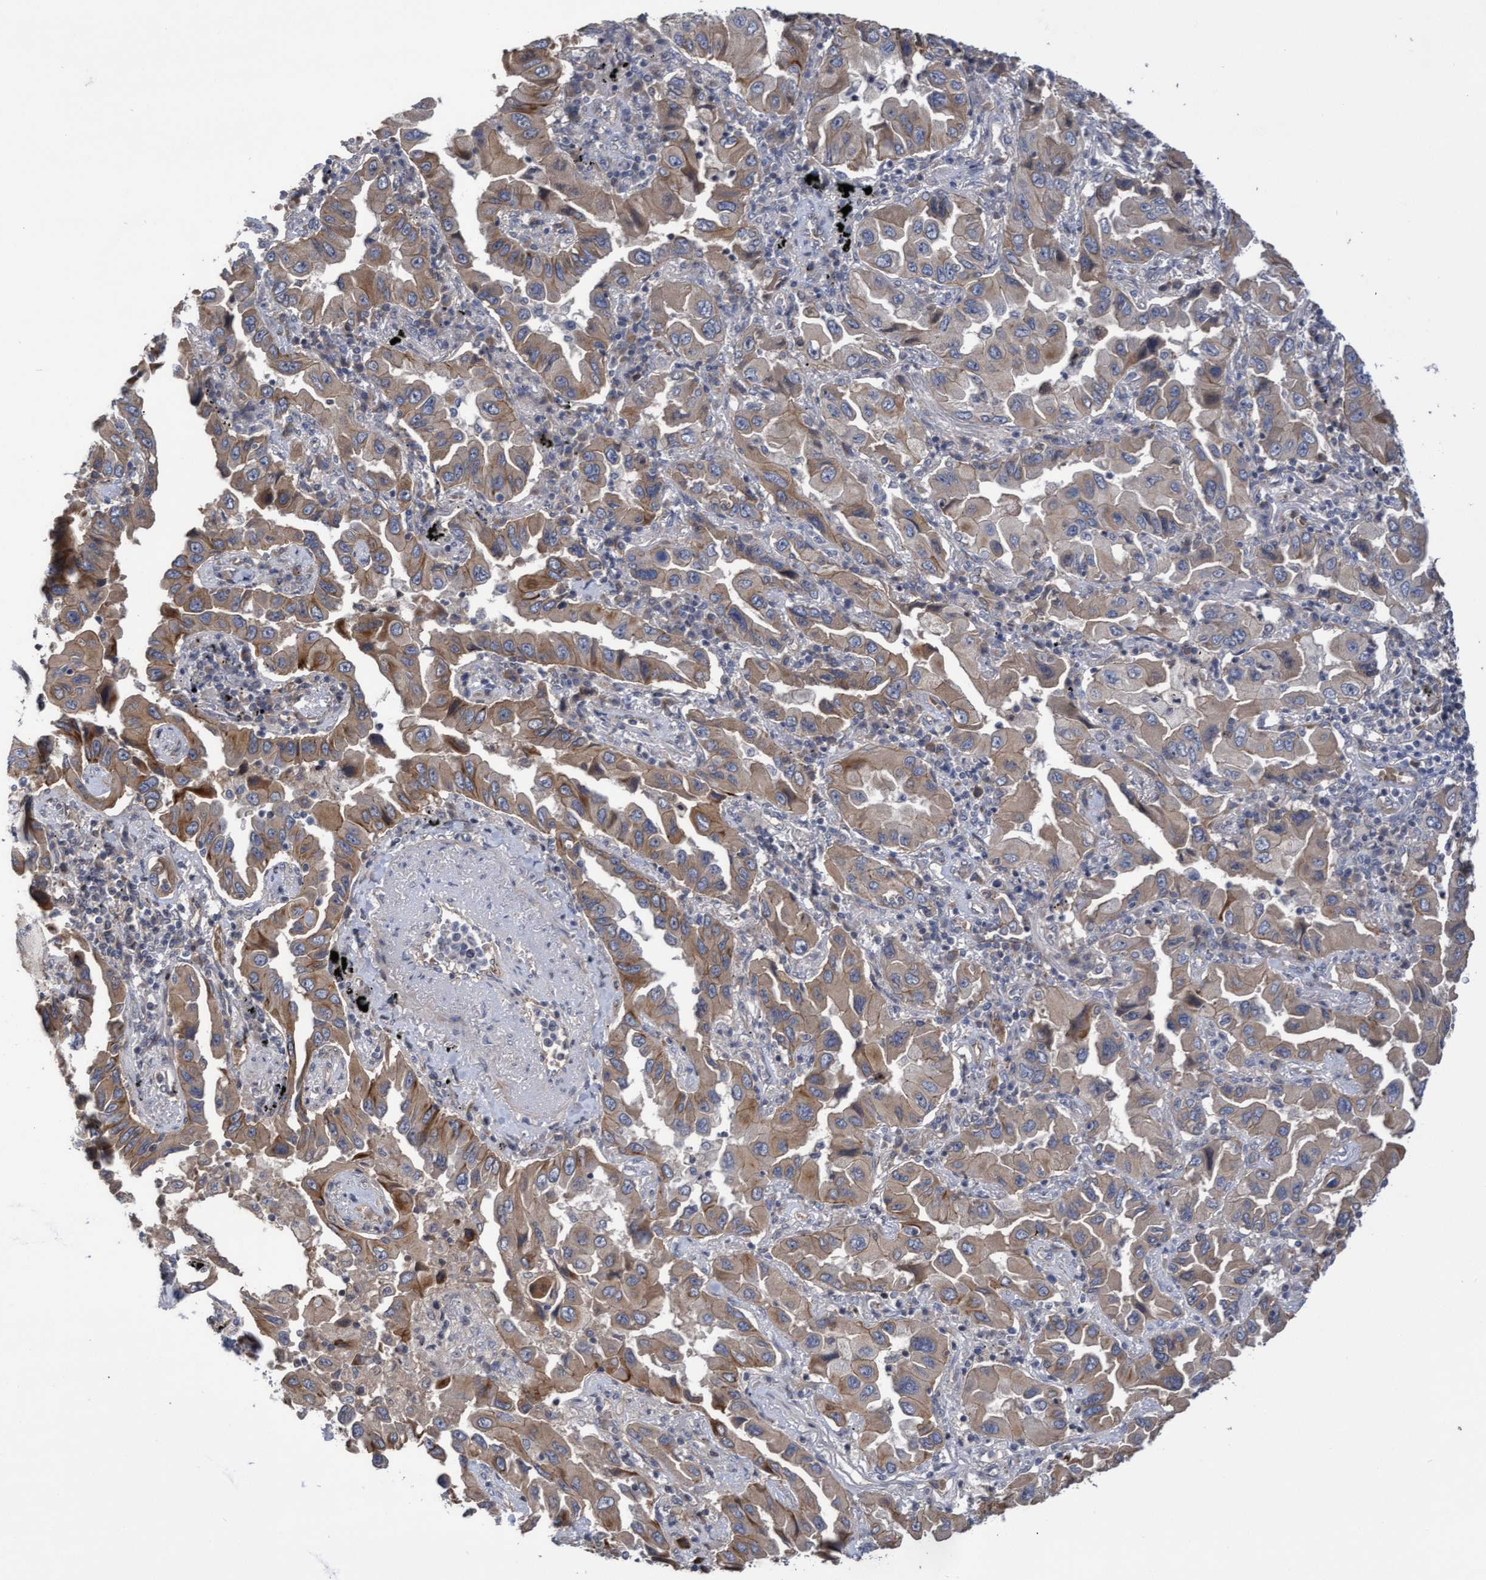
{"staining": {"intensity": "moderate", "quantity": "25%-75%", "location": "cytoplasmic/membranous"}, "tissue": "lung cancer", "cell_type": "Tumor cells", "image_type": "cancer", "snomed": [{"axis": "morphology", "description": "Adenocarcinoma, NOS"}, {"axis": "topography", "description": "Lung"}], "caption": "Immunohistochemical staining of human adenocarcinoma (lung) displays medium levels of moderate cytoplasmic/membranous expression in approximately 25%-75% of tumor cells. (DAB (3,3'-diaminobenzidine) IHC, brown staining for protein, blue staining for nuclei).", "gene": "COBL", "patient": {"sex": "female", "age": 65}}